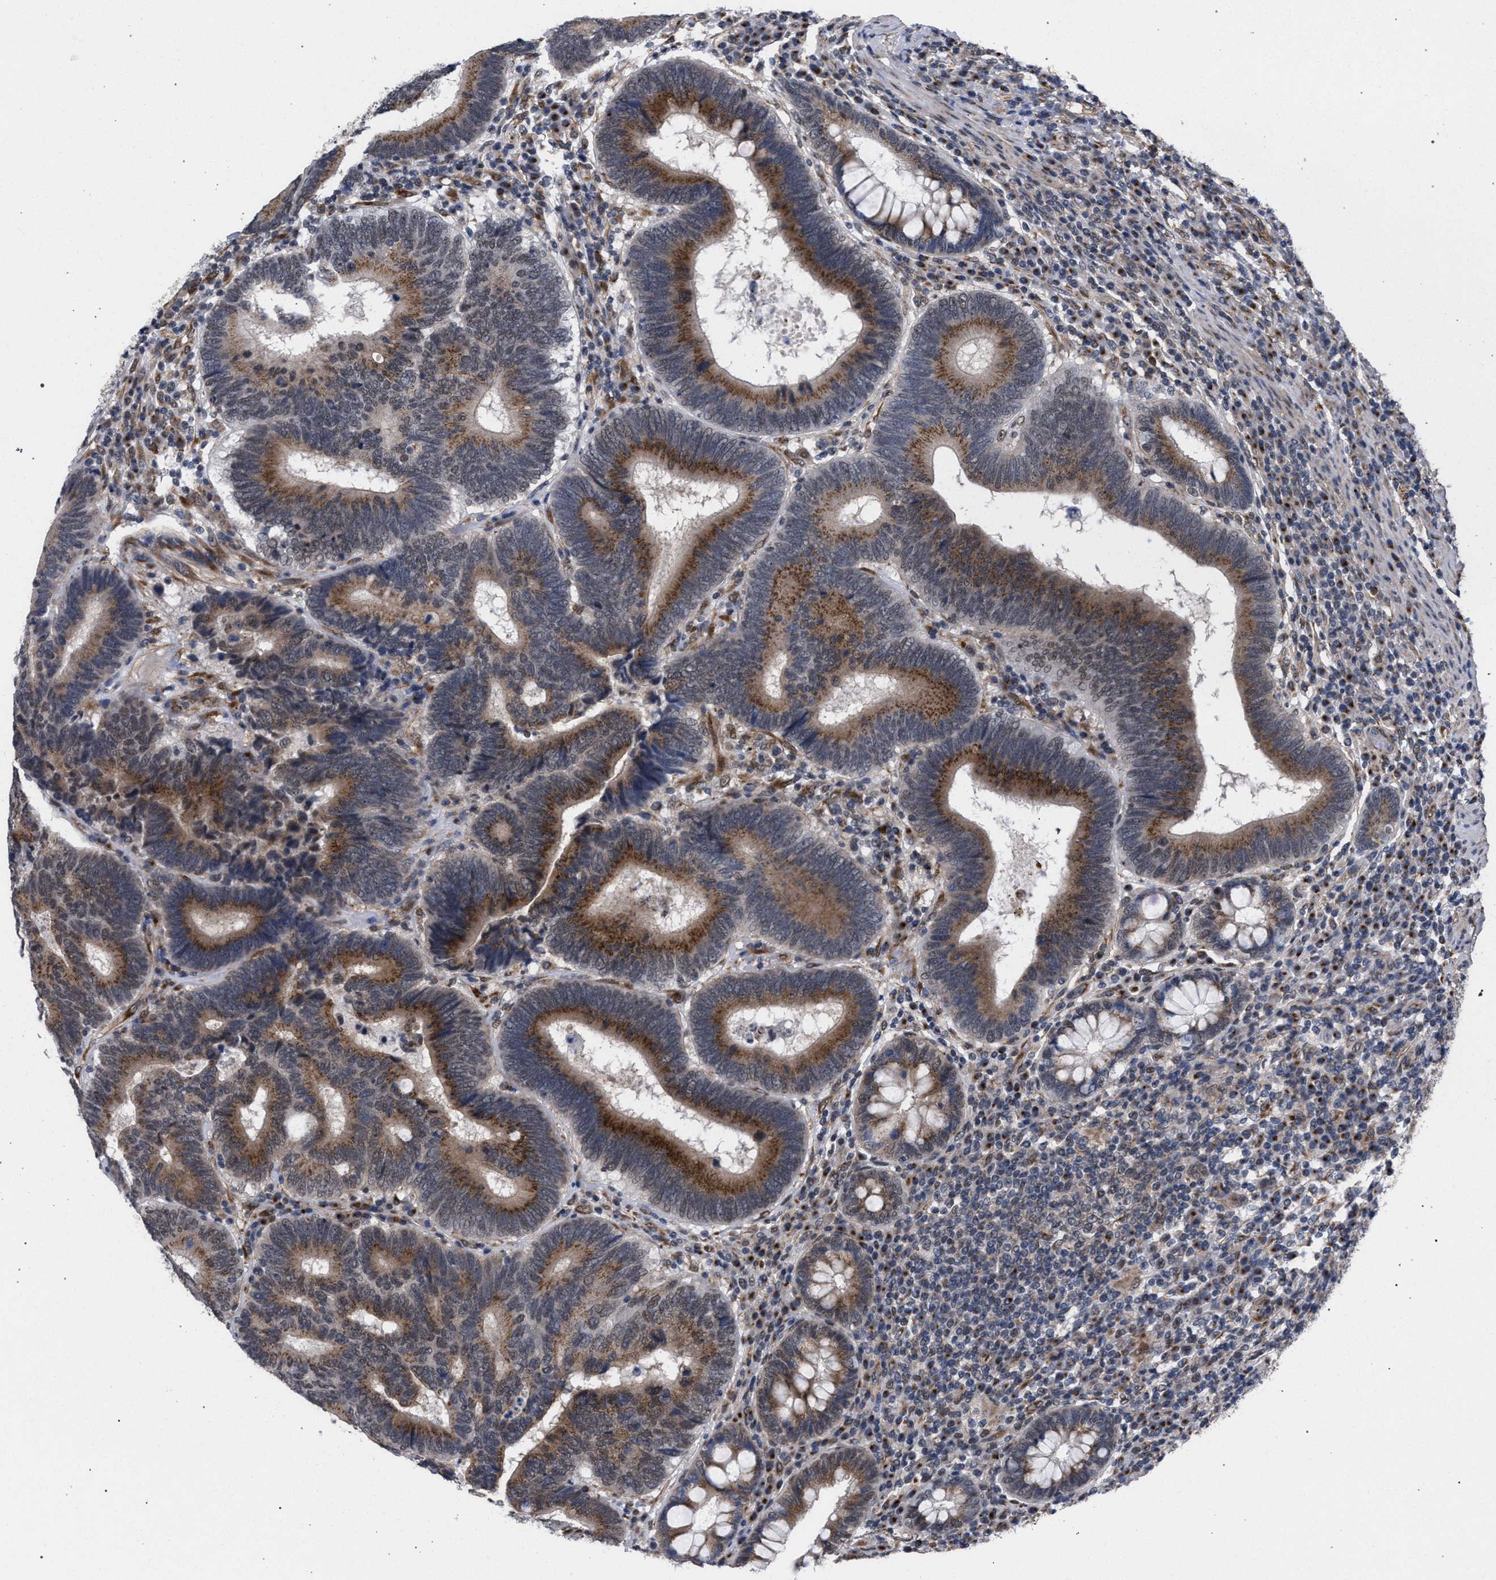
{"staining": {"intensity": "moderate", "quantity": ">75%", "location": "cytoplasmic/membranous"}, "tissue": "colorectal cancer", "cell_type": "Tumor cells", "image_type": "cancer", "snomed": [{"axis": "morphology", "description": "Adenocarcinoma, NOS"}, {"axis": "topography", "description": "Colon"}], "caption": "IHC histopathology image of colorectal adenocarcinoma stained for a protein (brown), which demonstrates medium levels of moderate cytoplasmic/membranous expression in about >75% of tumor cells.", "gene": "GOLGA2", "patient": {"sex": "female", "age": 78}}